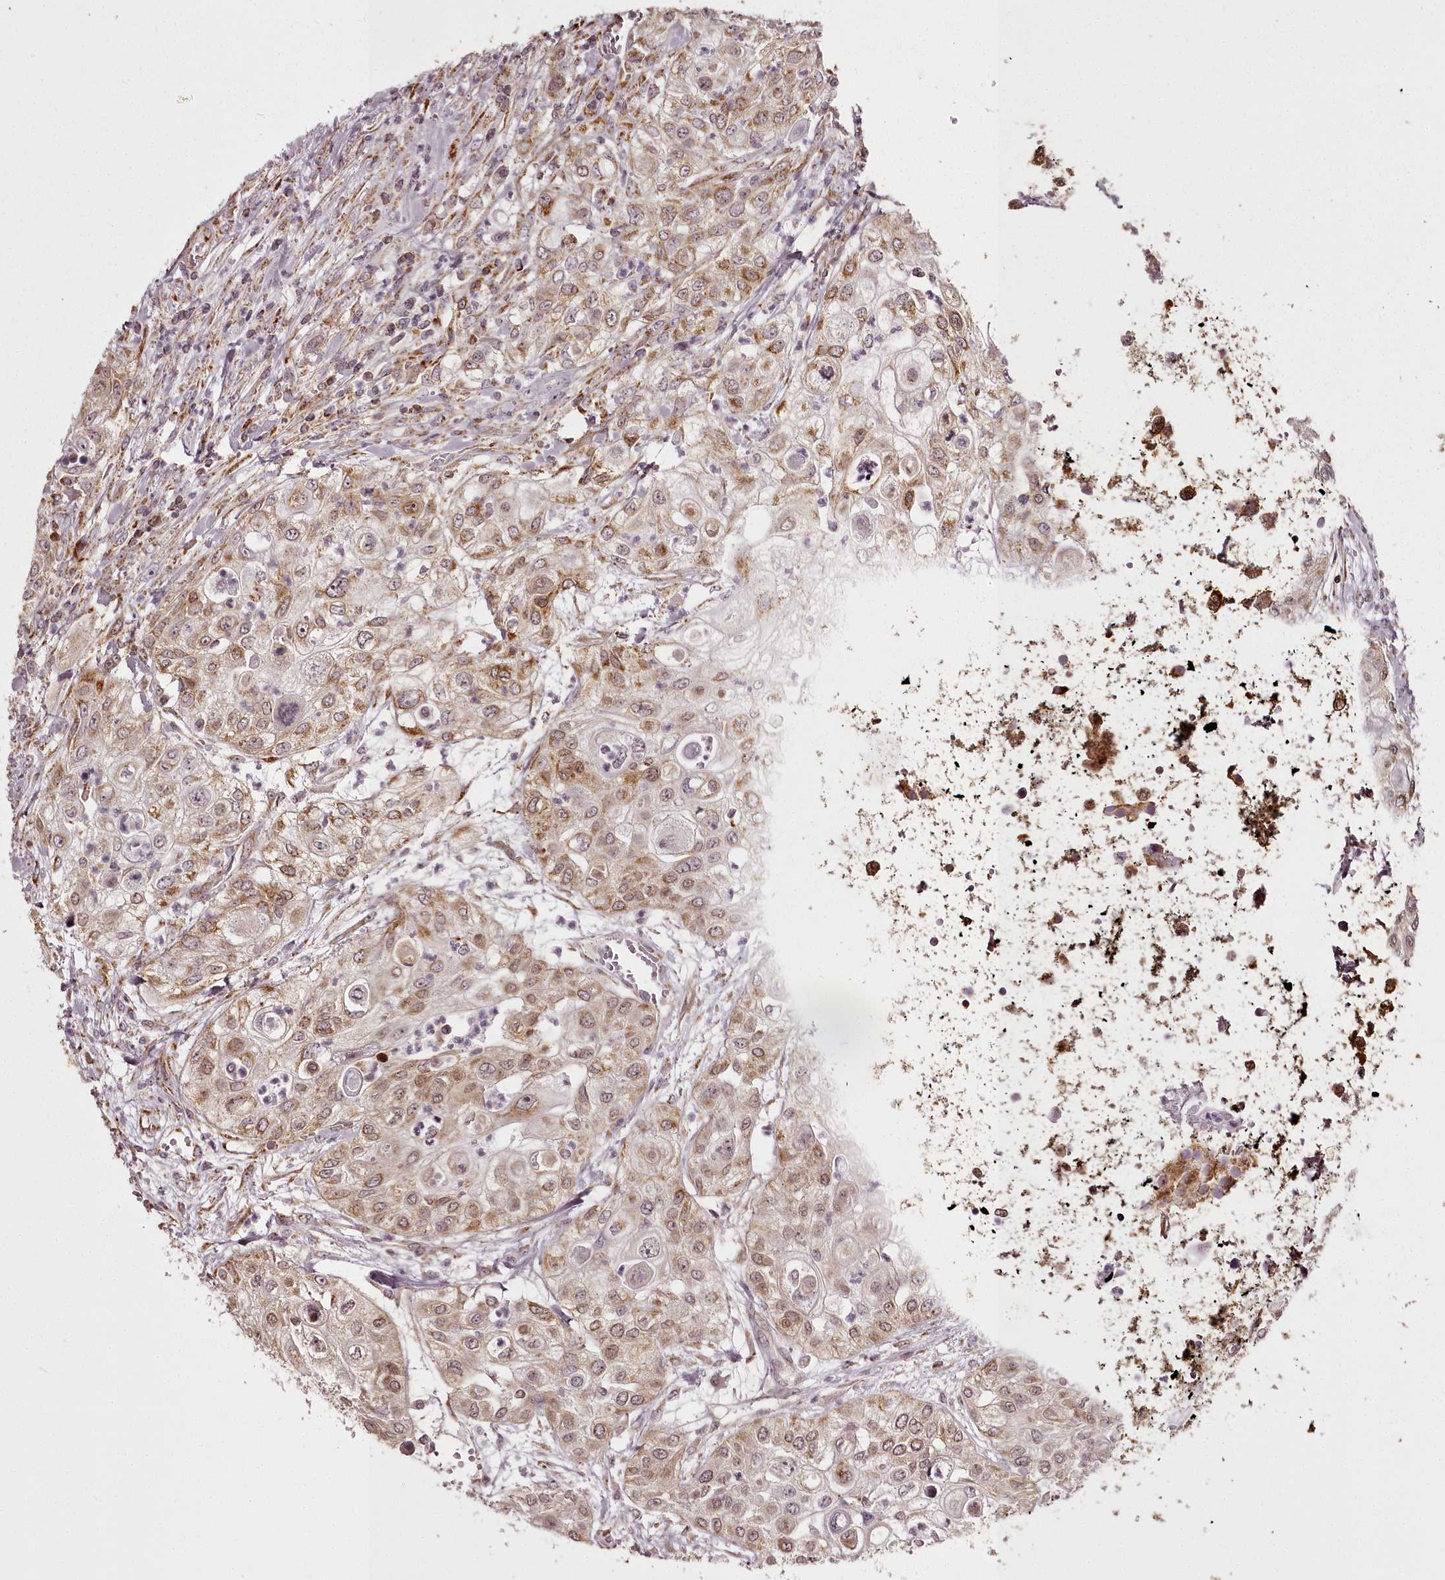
{"staining": {"intensity": "moderate", "quantity": "25%-75%", "location": "cytoplasmic/membranous"}, "tissue": "urothelial cancer", "cell_type": "Tumor cells", "image_type": "cancer", "snomed": [{"axis": "morphology", "description": "Urothelial carcinoma, High grade"}, {"axis": "topography", "description": "Urinary bladder"}], "caption": "The photomicrograph displays immunohistochemical staining of urothelial carcinoma (high-grade). There is moderate cytoplasmic/membranous staining is appreciated in approximately 25%-75% of tumor cells.", "gene": "CHCHD2", "patient": {"sex": "female", "age": 79}}